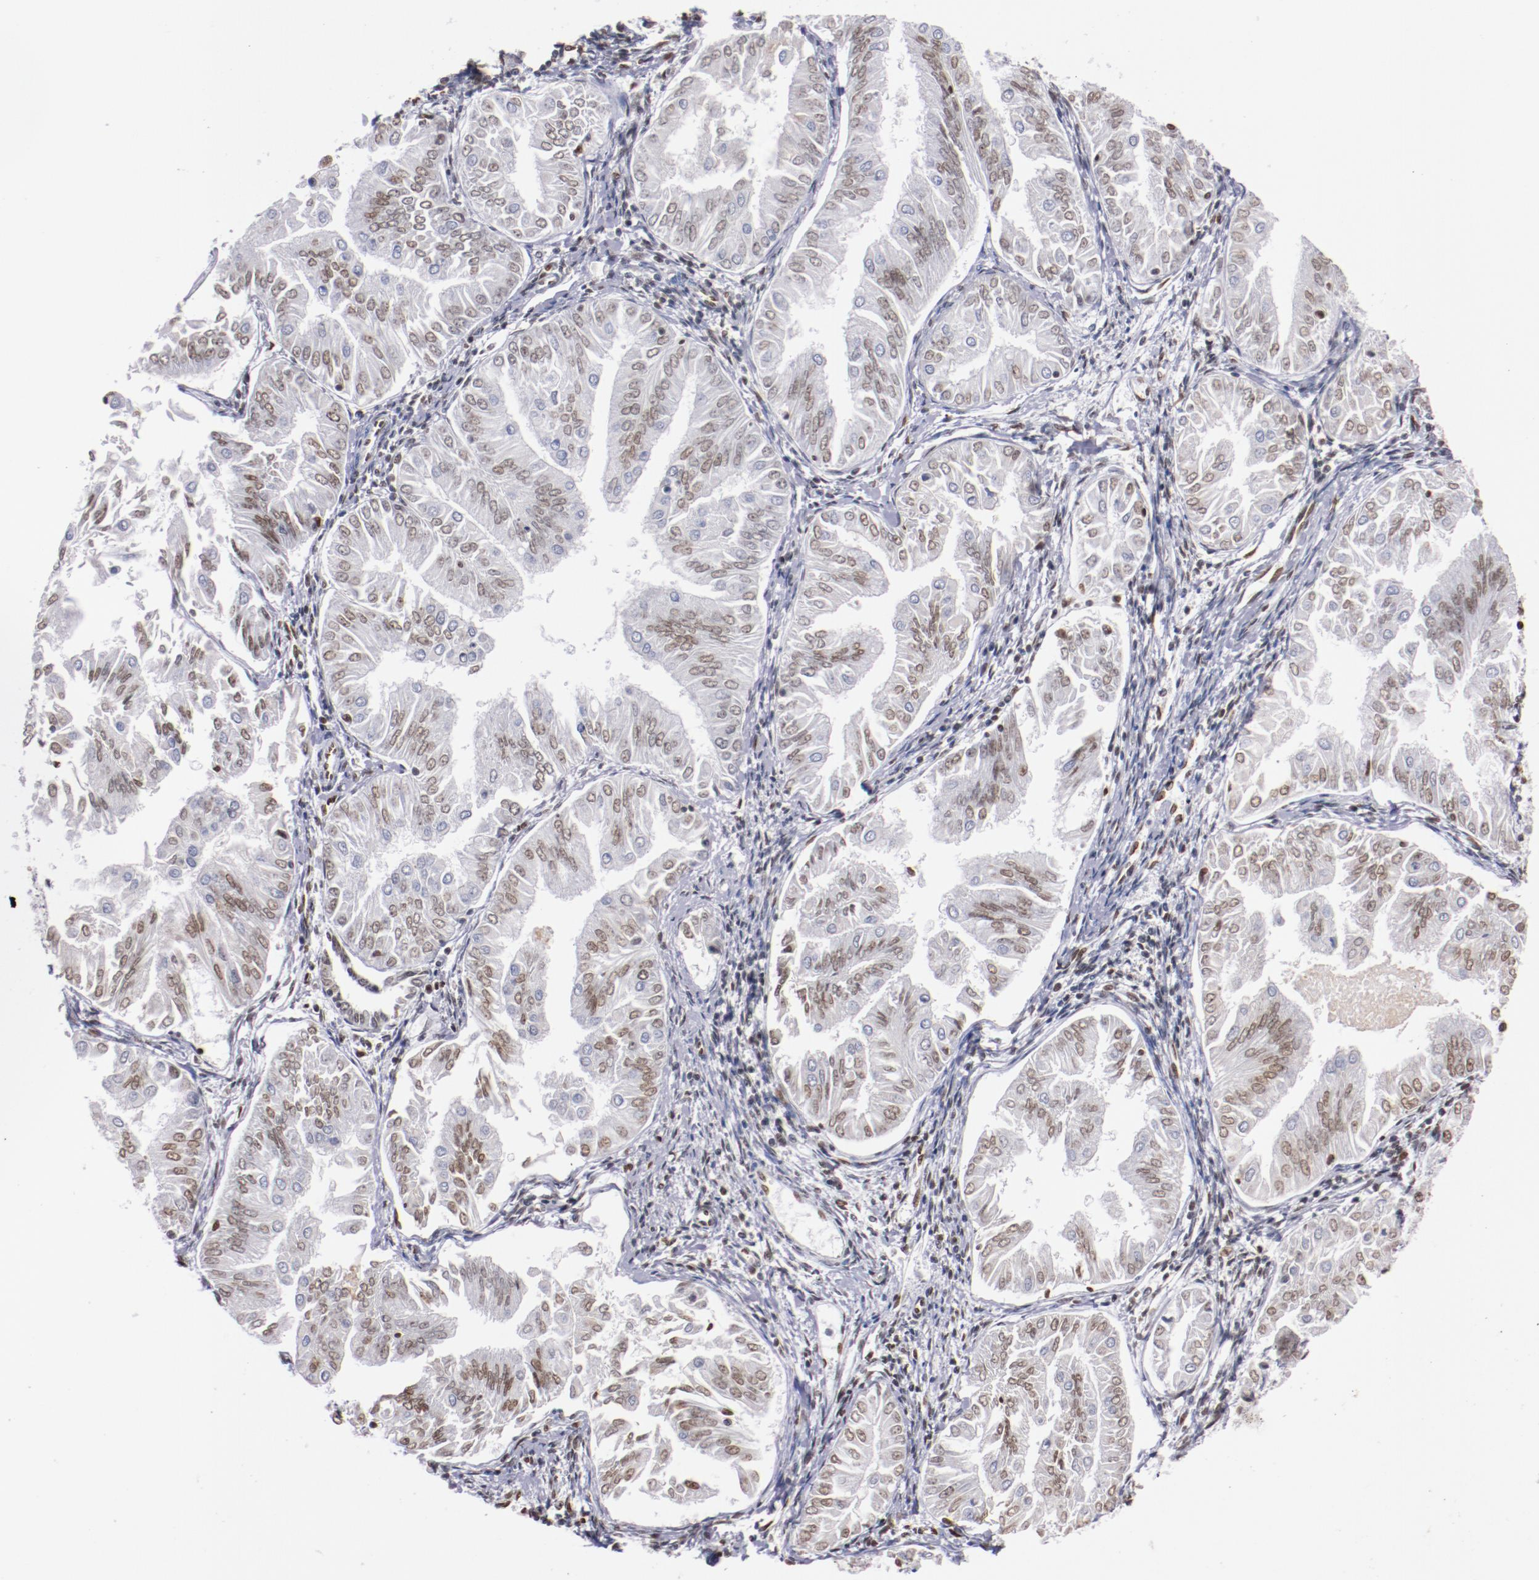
{"staining": {"intensity": "weak", "quantity": "25%-75%", "location": "nuclear"}, "tissue": "endometrial cancer", "cell_type": "Tumor cells", "image_type": "cancer", "snomed": [{"axis": "morphology", "description": "Adenocarcinoma, NOS"}, {"axis": "topography", "description": "Endometrium"}], "caption": "Endometrial cancer stained with immunohistochemistry (IHC) shows weak nuclear positivity in approximately 25%-75% of tumor cells. (DAB (3,3'-diaminobenzidine) IHC with brightfield microscopy, high magnification).", "gene": "IFI16", "patient": {"sex": "female", "age": 53}}